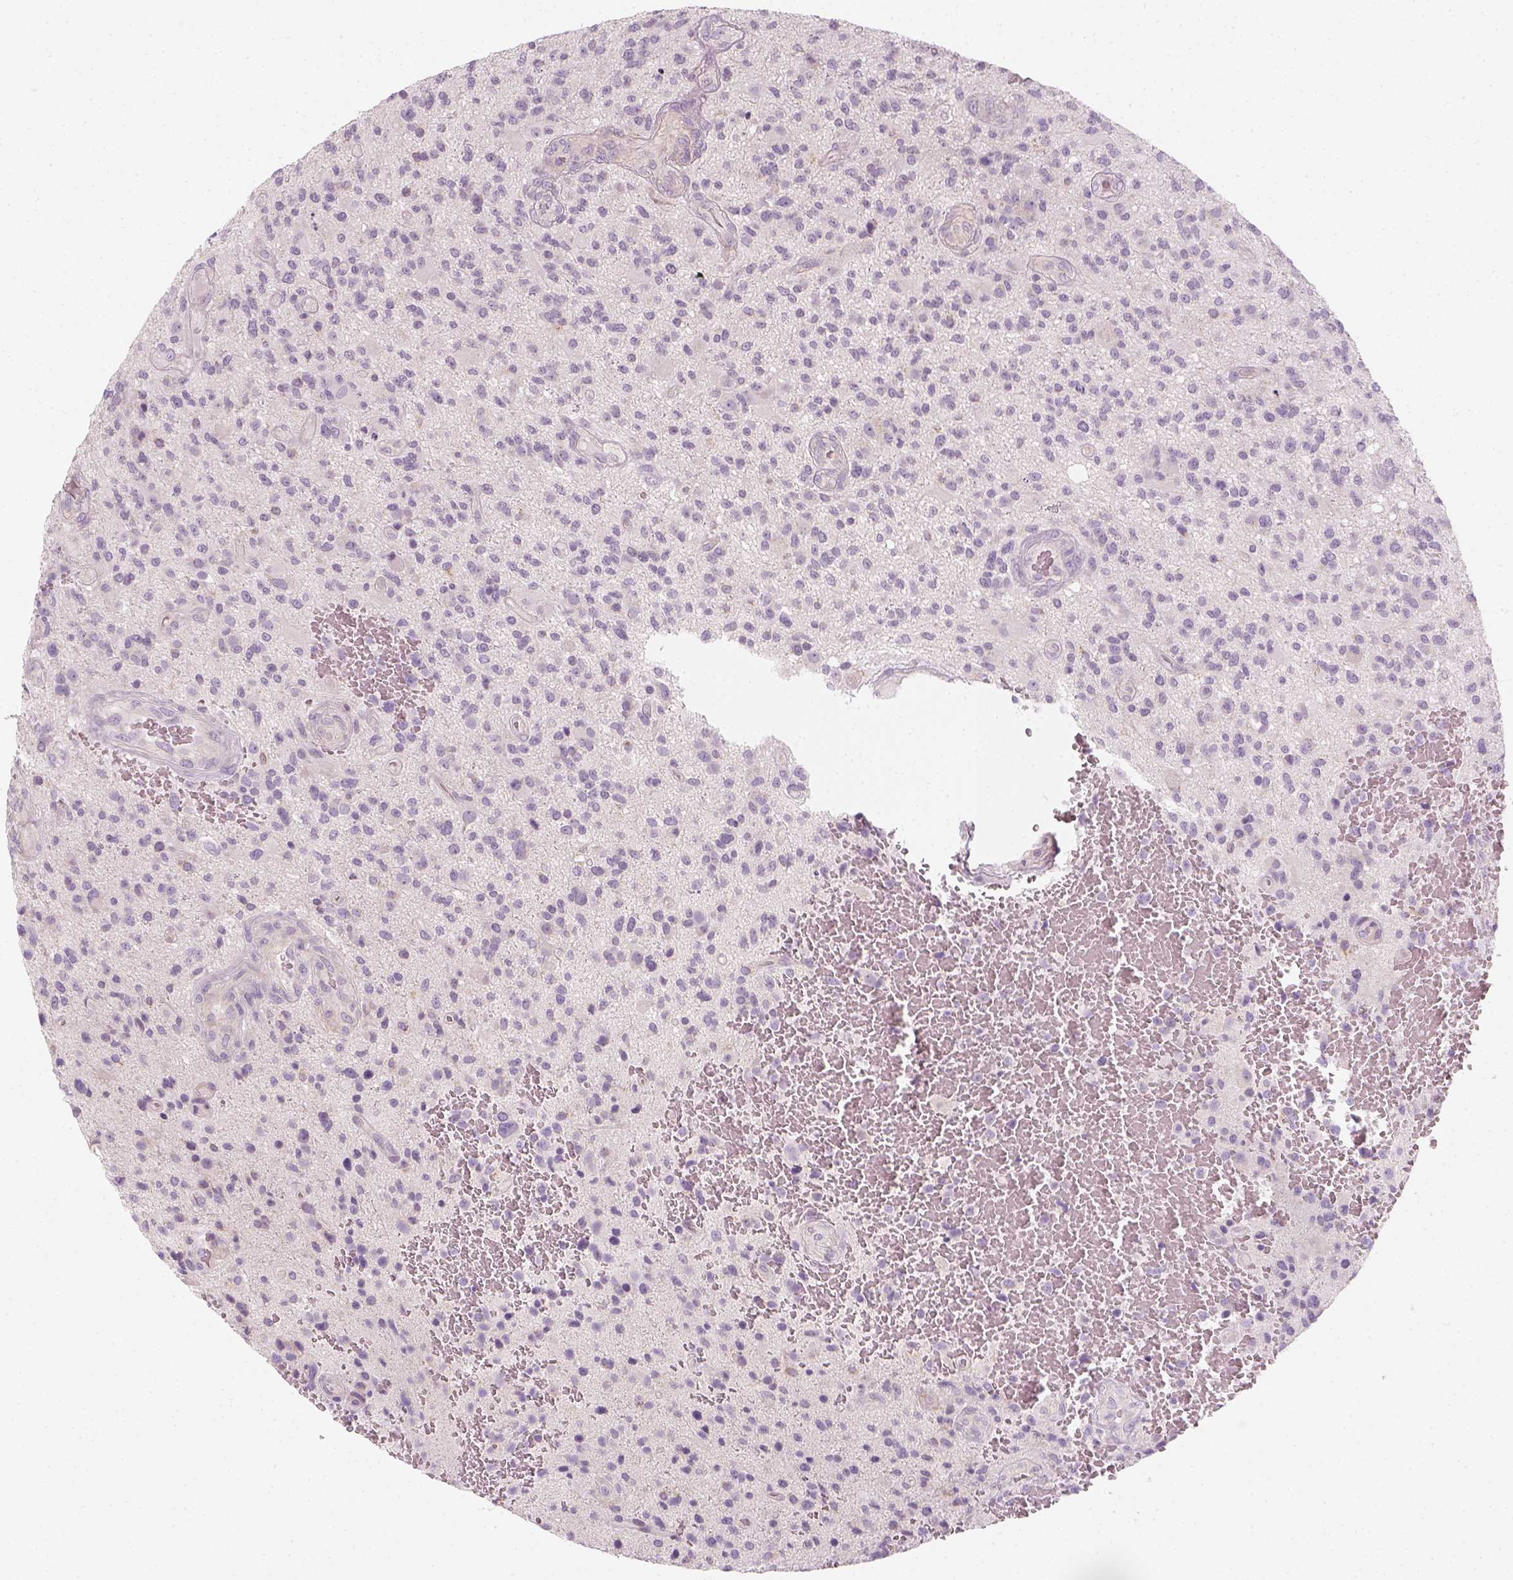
{"staining": {"intensity": "negative", "quantity": "none", "location": "none"}, "tissue": "glioma", "cell_type": "Tumor cells", "image_type": "cancer", "snomed": [{"axis": "morphology", "description": "Glioma, malignant, High grade"}, {"axis": "topography", "description": "Brain"}], "caption": "High-grade glioma (malignant) was stained to show a protein in brown. There is no significant expression in tumor cells.", "gene": "PRAME", "patient": {"sex": "male", "age": 47}}